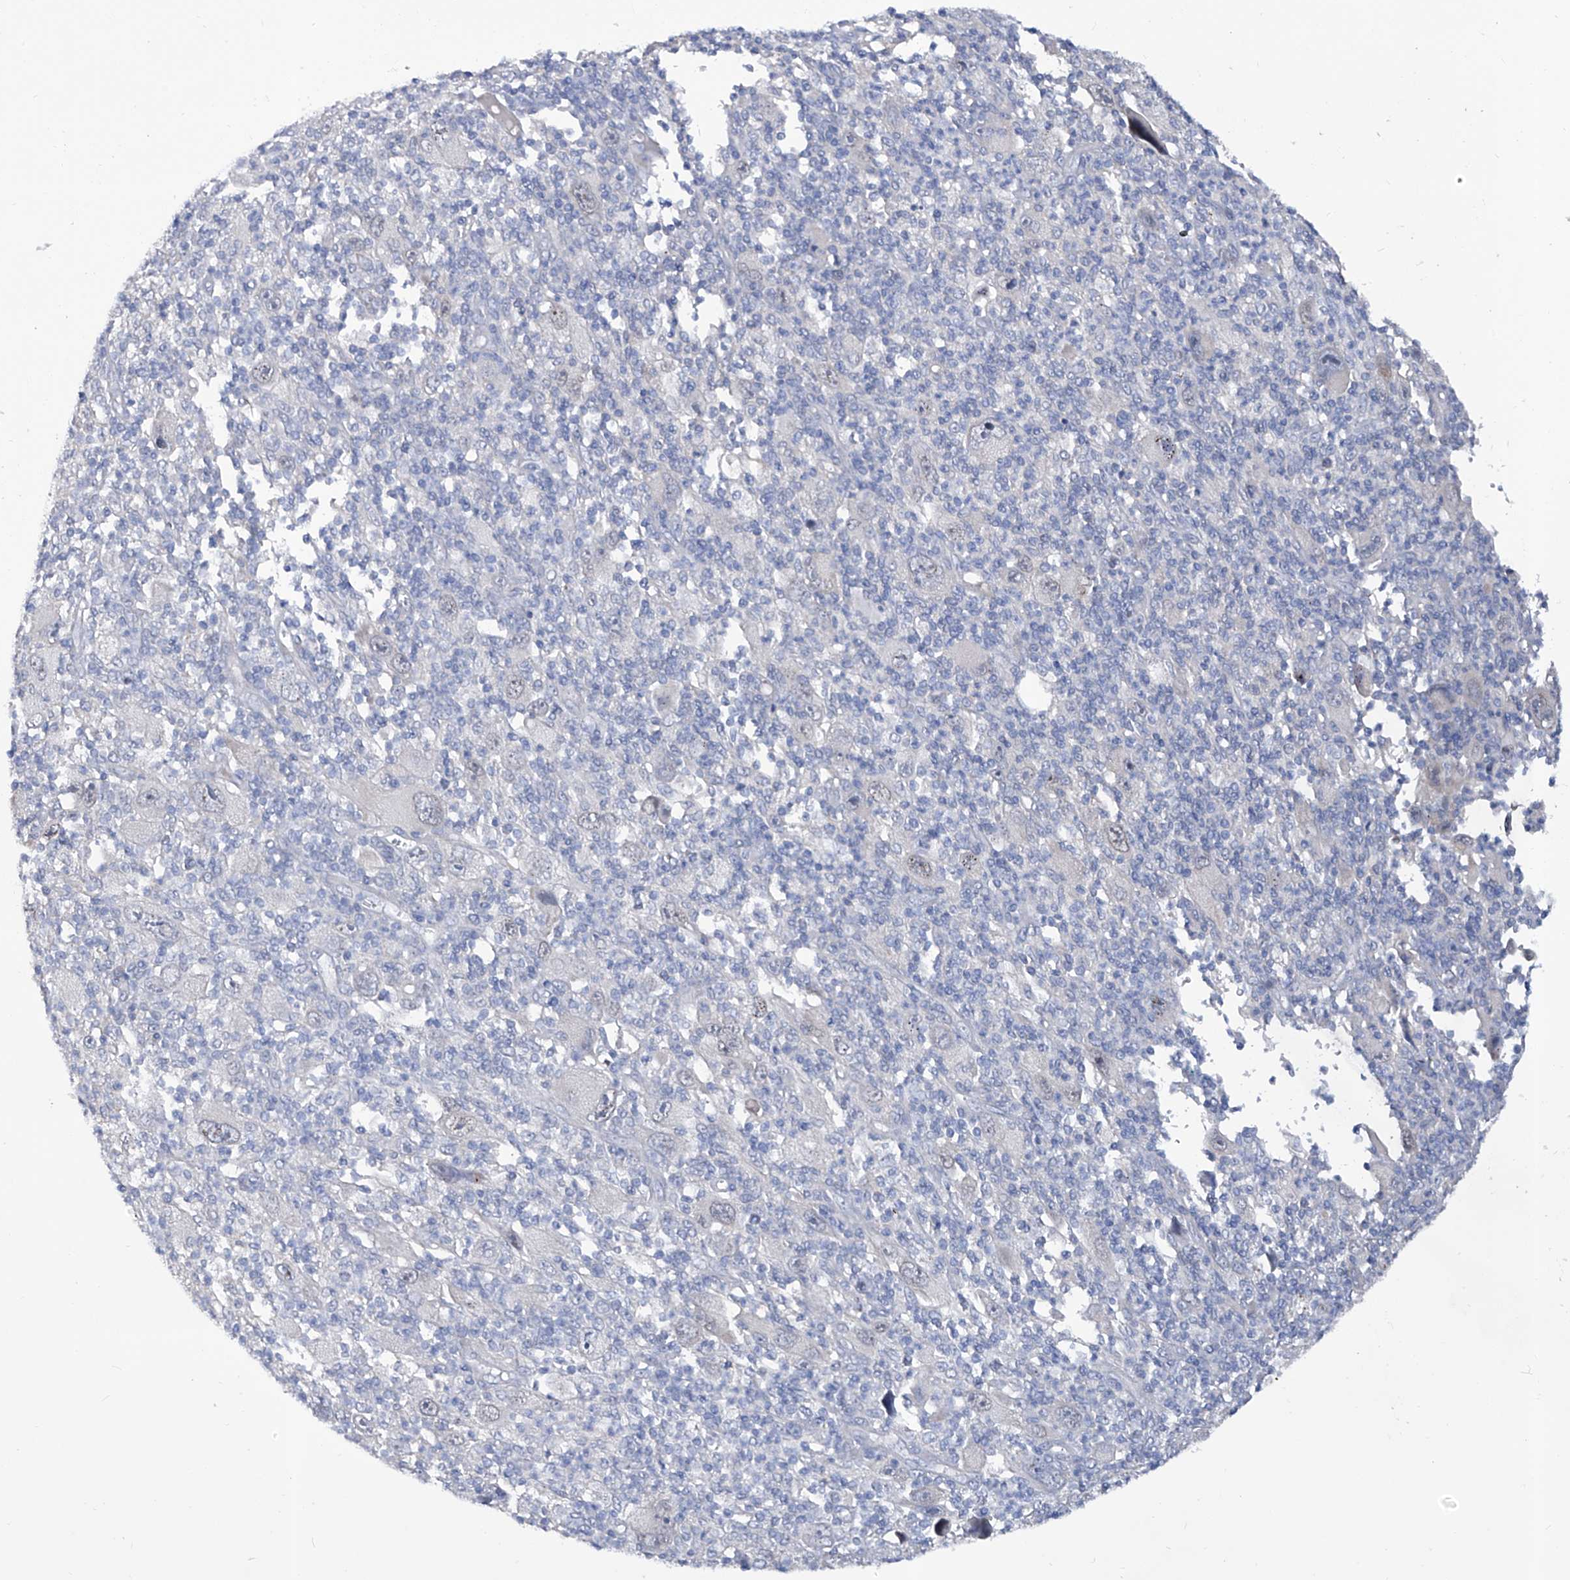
{"staining": {"intensity": "negative", "quantity": "none", "location": "none"}, "tissue": "melanoma", "cell_type": "Tumor cells", "image_type": "cancer", "snomed": [{"axis": "morphology", "description": "Malignant melanoma, Metastatic site"}, {"axis": "topography", "description": "Skin"}], "caption": "Malignant melanoma (metastatic site) was stained to show a protein in brown. There is no significant staining in tumor cells.", "gene": "KLHL17", "patient": {"sex": "female", "age": 56}}